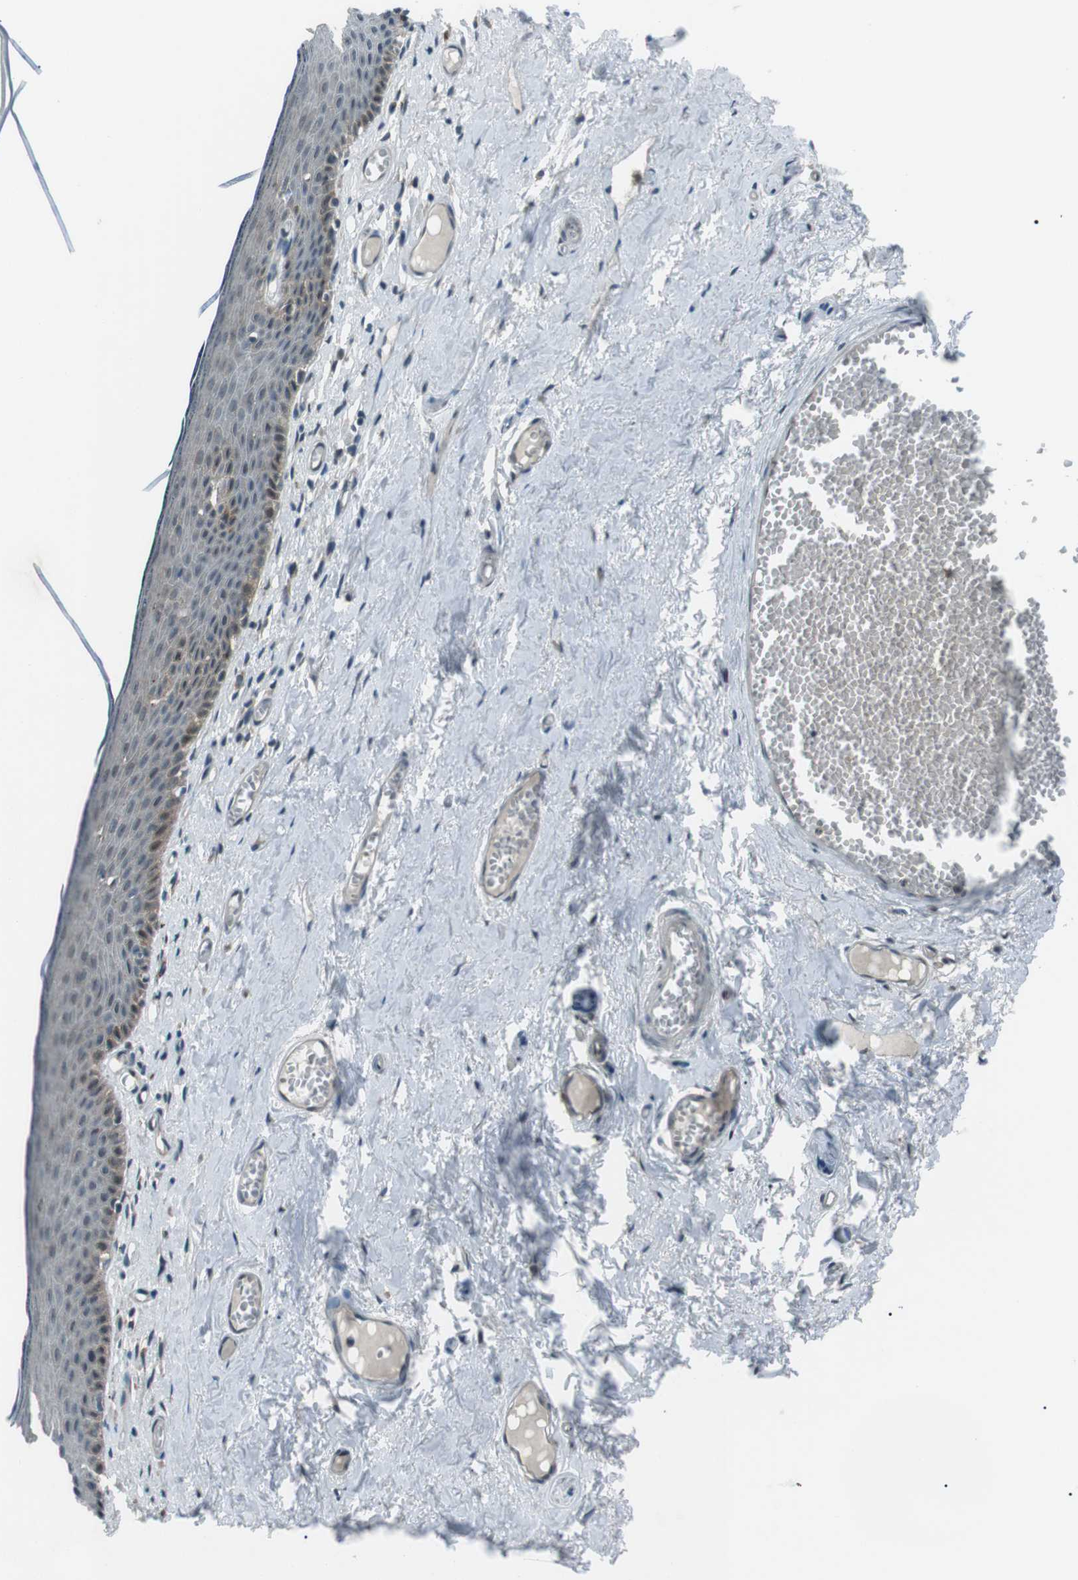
{"staining": {"intensity": "weak", "quantity": ">75%", "location": "cytoplasmic/membranous"}, "tissue": "skin", "cell_type": "Epidermal cells", "image_type": "normal", "snomed": [{"axis": "morphology", "description": "Normal tissue, NOS"}, {"axis": "topography", "description": "Adipose tissue"}, {"axis": "topography", "description": "Vascular tissue"}, {"axis": "topography", "description": "Anal"}, {"axis": "topography", "description": "Peripheral nerve tissue"}], "caption": "Immunohistochemistry (IHC) (DAB) staining of unremarkable human skin displays weak cytoplasmic/membranous protein staining in about >75% of epidermal cells.", "gene": "LRIG2", "patient": {"sex": "female", "age": 54}}